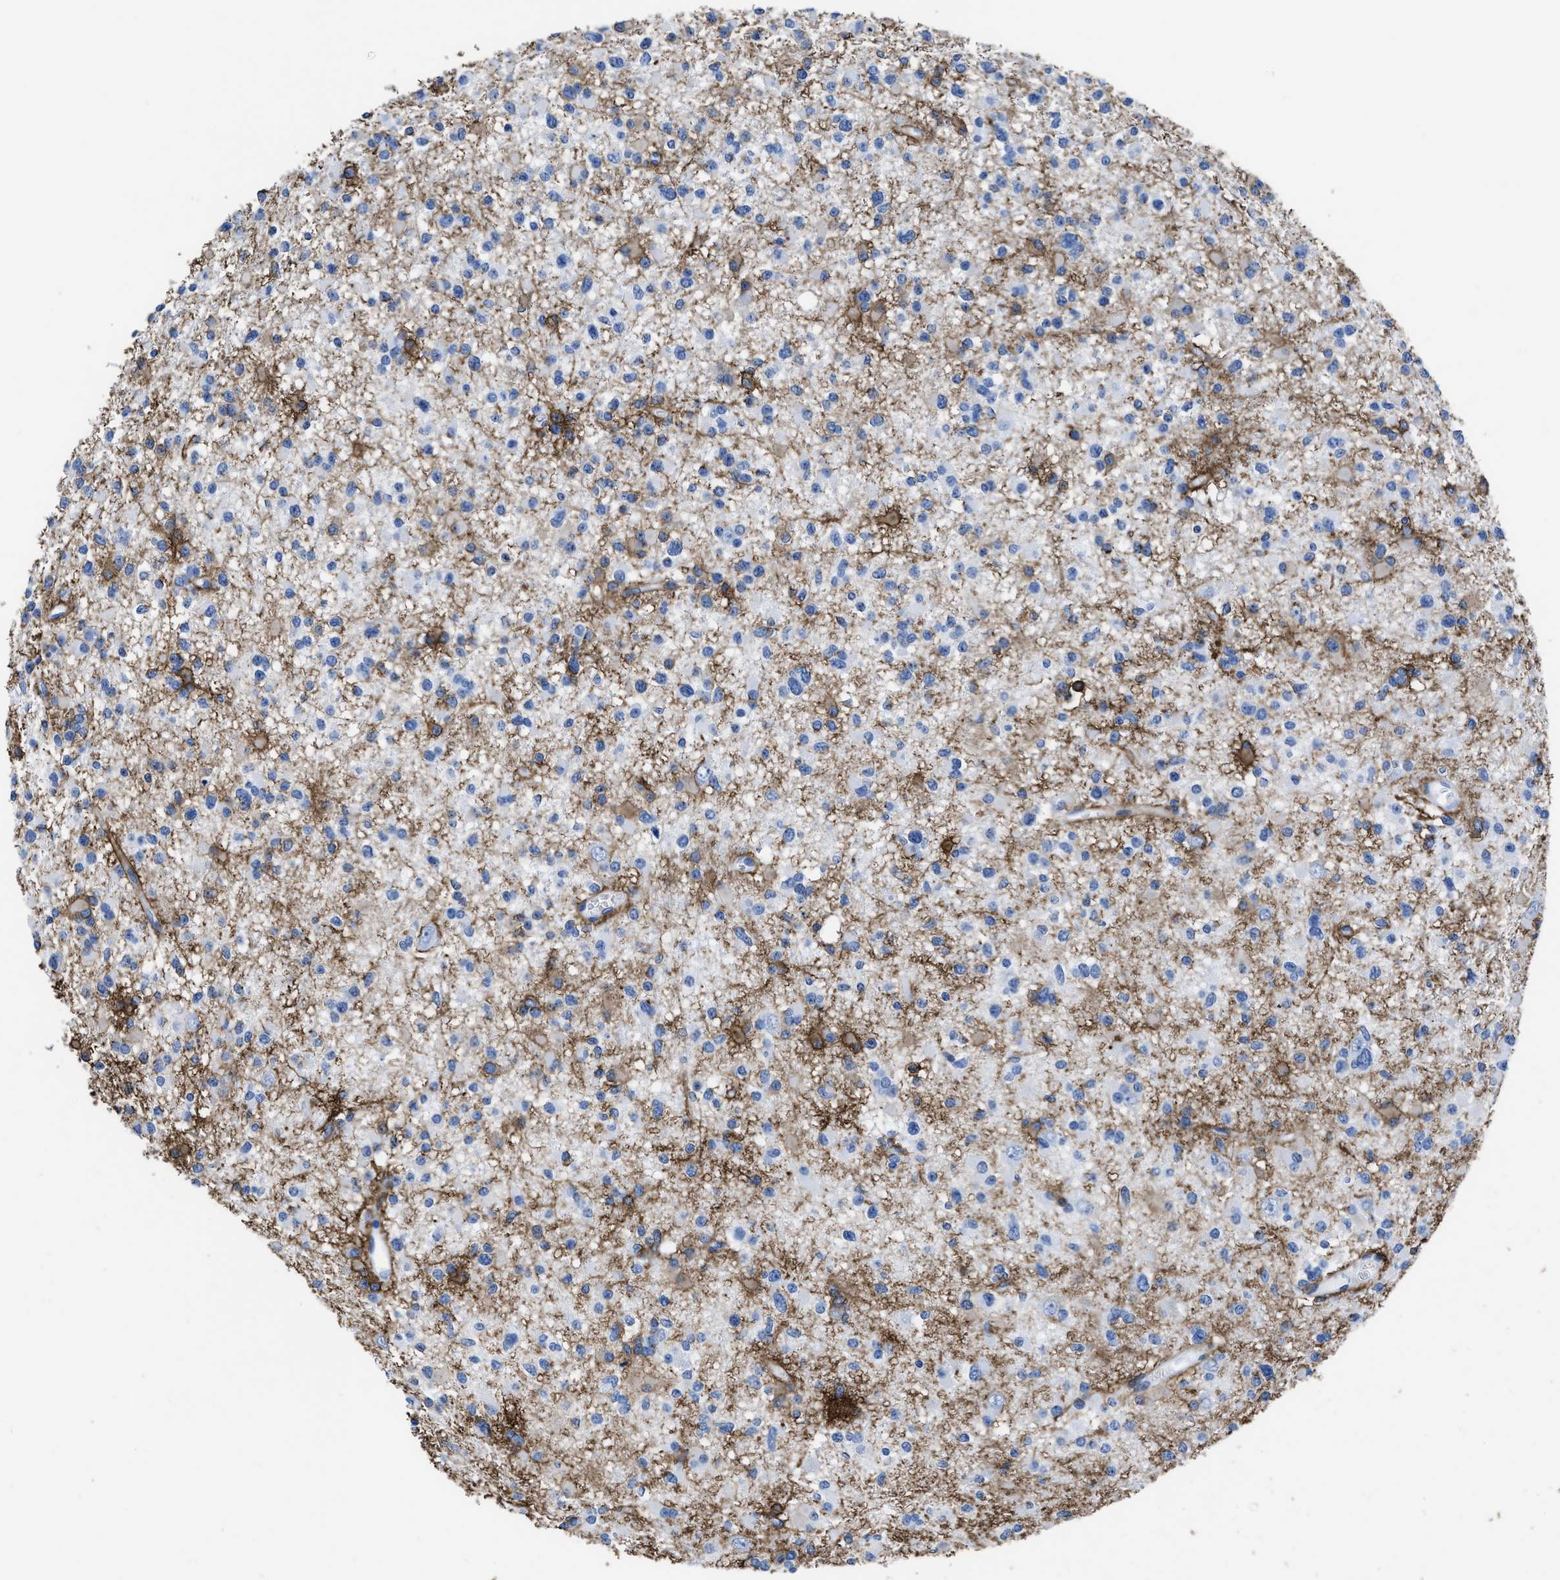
{"staining": {"intensity": "negative", "quantity": "none", "location": "none"}, "tissue": "glioma", "cell_type": "Tumor cells", "image_type": "cancer", "snomed": [{"axis": "morphology", "description": "Glioma, malignant, Low grade"}, {"axis": "topography", "description": "Brain"}], "caption": "Low-grade glioma (malignant) was stained to show a protein in brown. There is no significant positivity in tumor cells.", "gene": "AQP1", "patient": {"sex": "female", "age": 22}}